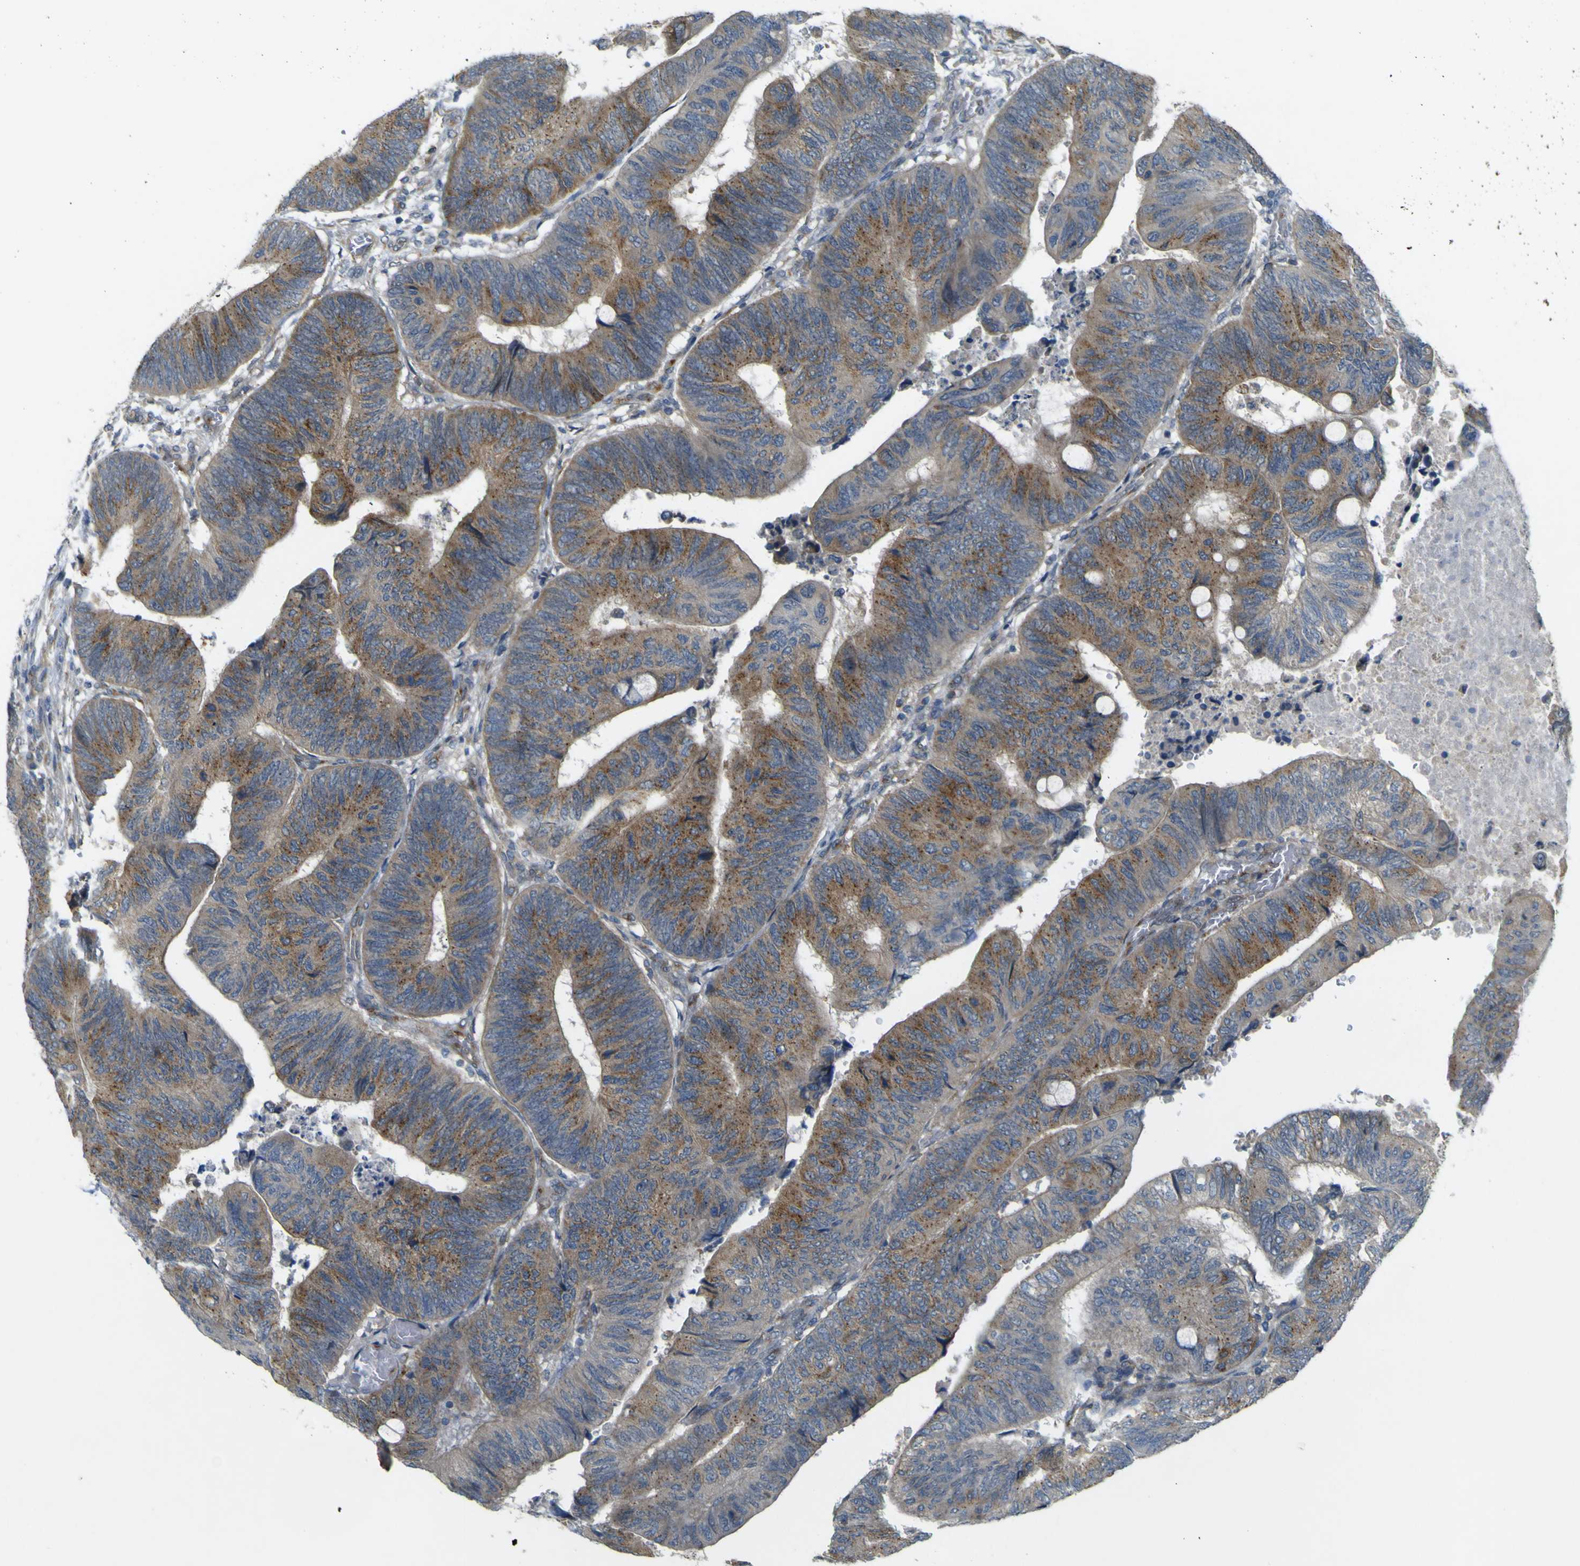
{"staining": {"intensity": "moderate", "quantity": "25%-75%", "location": "cytoplasmic/membranous"}, "tissue": "colorectal cancer", "cell_type": "Tumor cells", "image_type": "cancer", "snomed": [{"axis": "morphology", "description": "Normal tissue, NOS"}, {"axis": "morphology", "description": "Adenocarcinoma, NOS"}, {"axis": "topography", "description": "Rectum"}, {"axis": "topography", "description": "Peripheral nerve tissue"}], "caption": "A brown stain shows moderate cytoplasmic/membranous positivity of a protein in human colorectal cancer (adenocarcinoma) tumor cells. (IHC, brightfield microscopy, high magnification).", "gene": "IGF2R", "patient": {"sex": "male", "age": 92}}